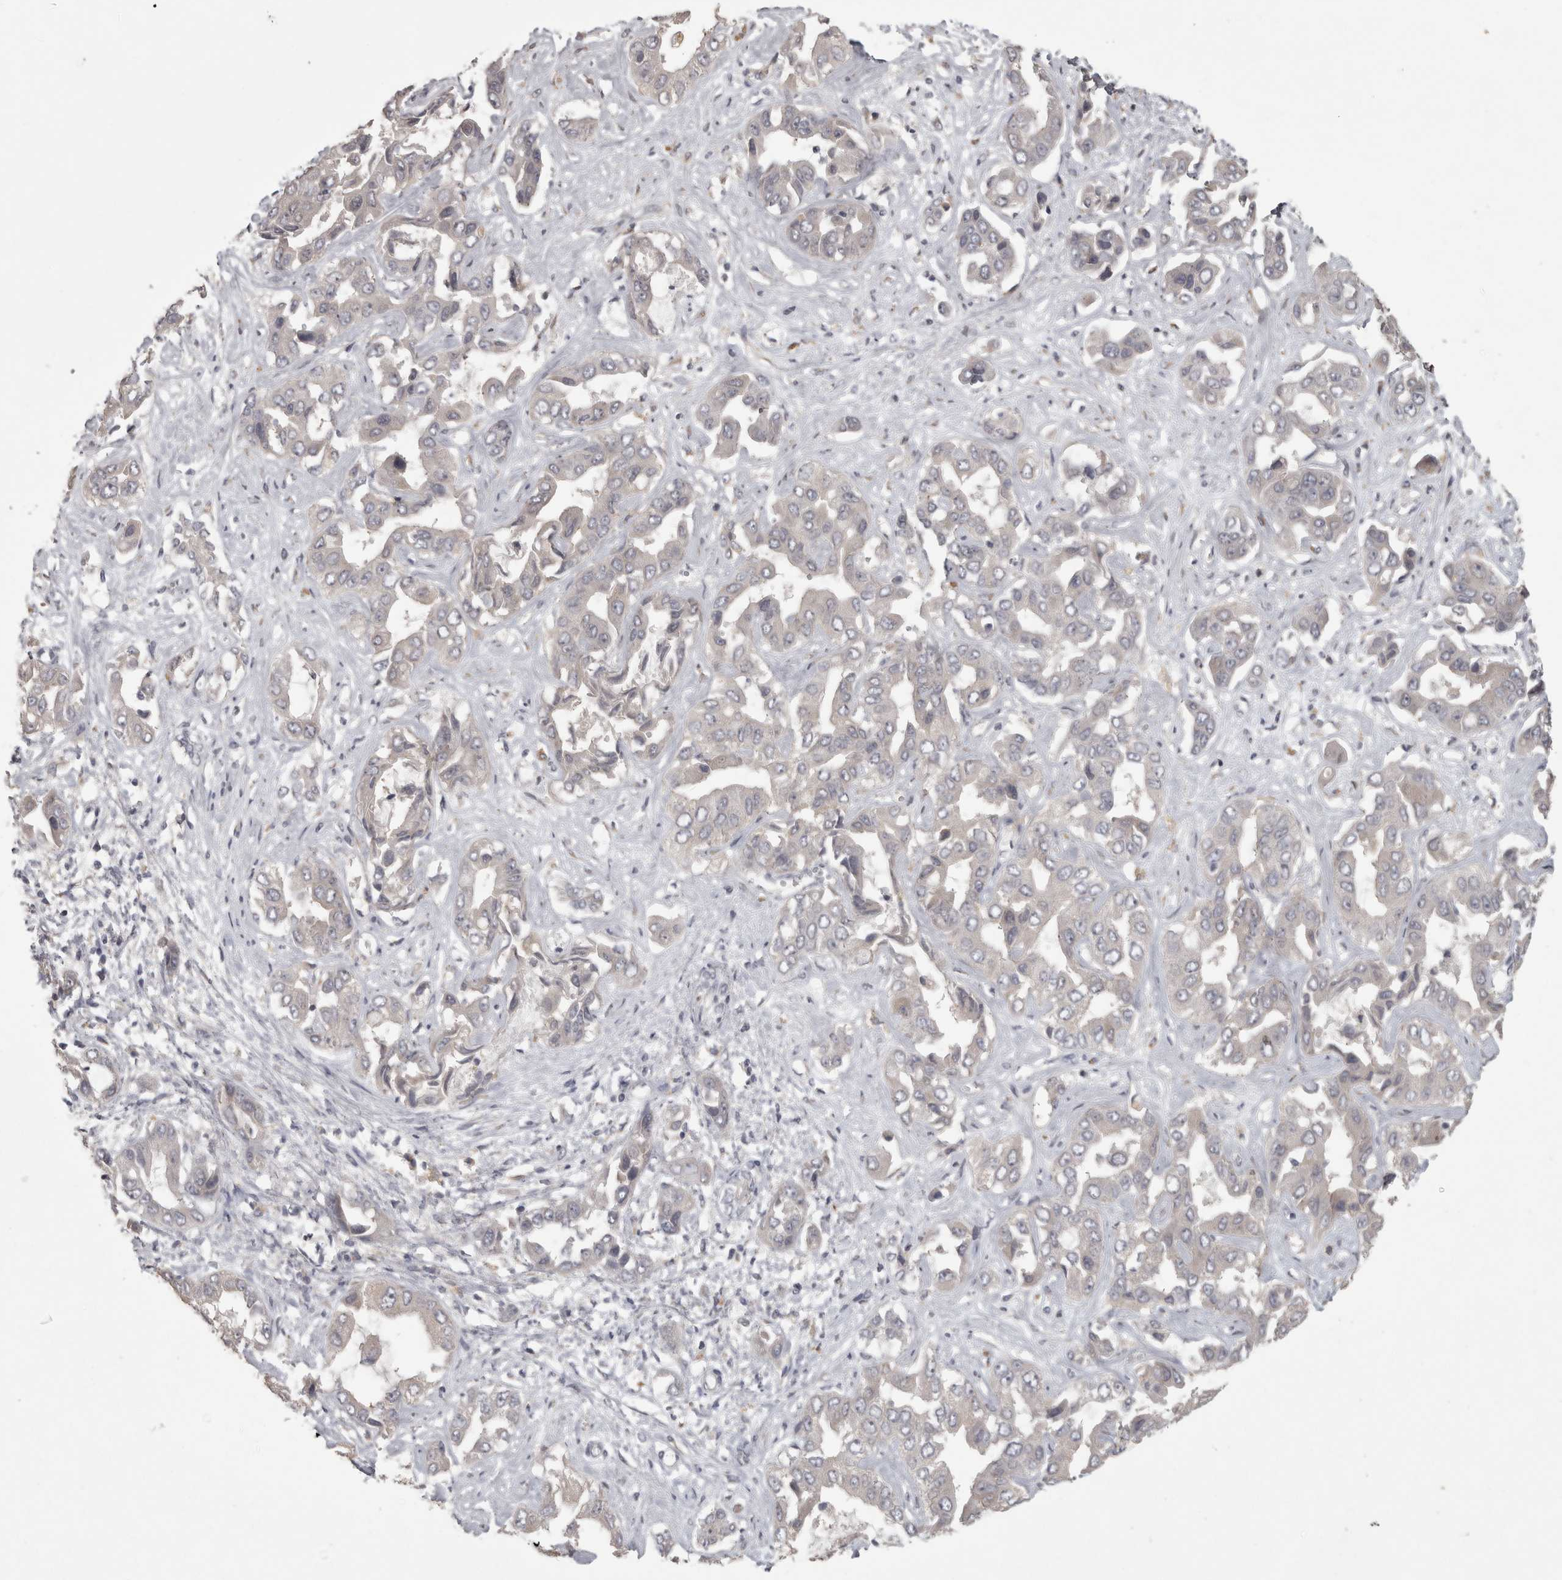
{"staining": {"intensity": "negative", "quantity": "none", "location": "none"}, "tissue": "liver cancer", "cell_type": "Tumor cells", "image_type": "cancer", "snomed": [{"axis": "morphology", "description": "Cholangiocarcinoma"}, {"axis": "topography", "description": "Liver"}], "caption": "Tumor cells show no significant protein staining in liver cancer (cholangiocarcinoma). (DAB (3,3'-diaminobenzidine) immunohistochemistry, high magnification).", "gene": "RAB29", "patient": {"sex": "female", "age": 52}}